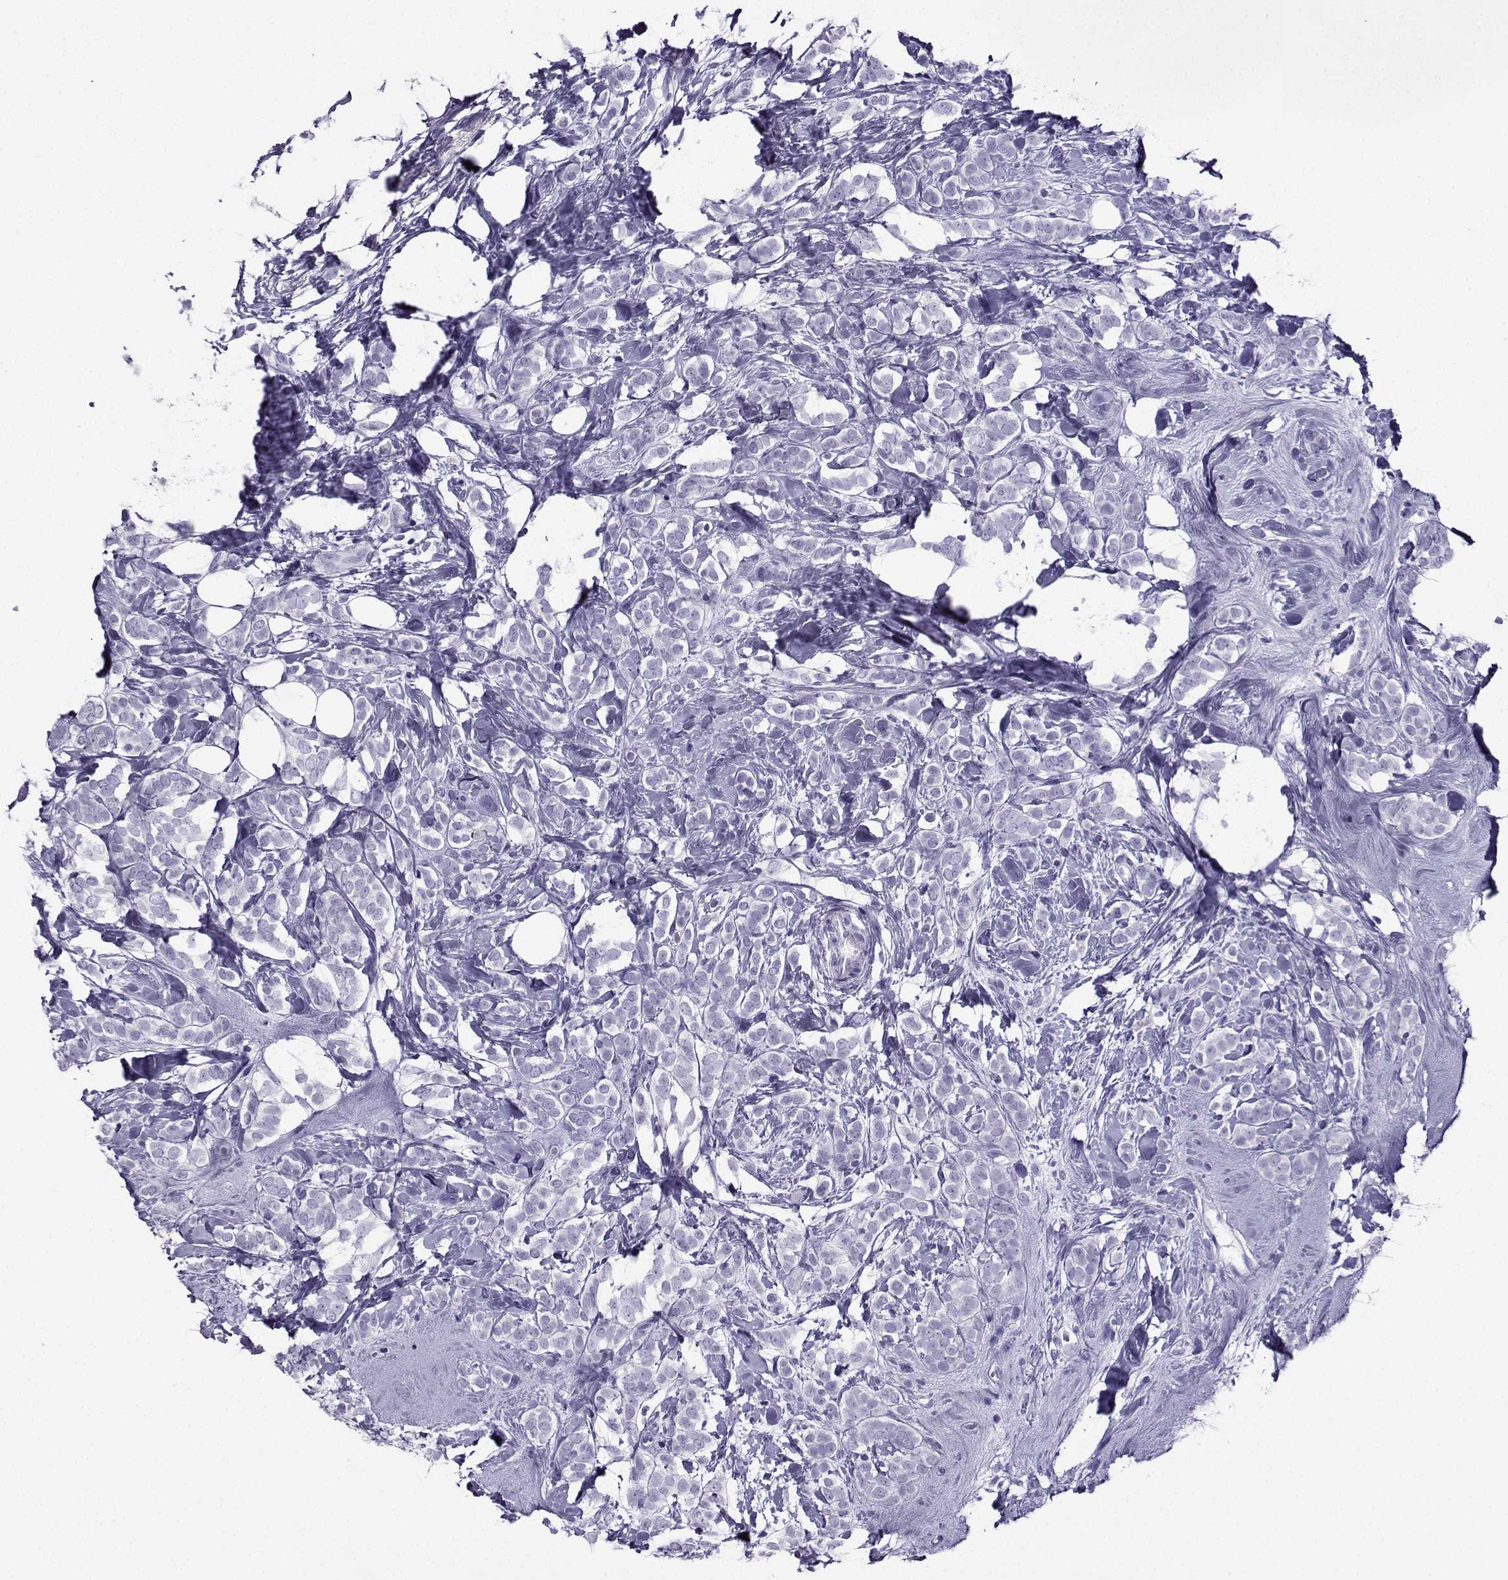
{"staining": {"intensity": "negative", "quantity": "none", "location": "none"}, "tissue": "breast cancer", "cell_type": "Tumor cells", "image_type": "cancer", "snomed": [{"axis": "morphology", "description": "Lobular carcinoma"}, {"axis": "topography", "description": "Breast"}], "caption": "Image shows no significant protein staining in tumor cells of breast cancer (lobular carcinoma). (DAB (3,3'-diaminobenzidine) immunohistochemistry, high magnification).", "gene": "CRYBB1", "patient": {"sex": "female", "age": 49}}